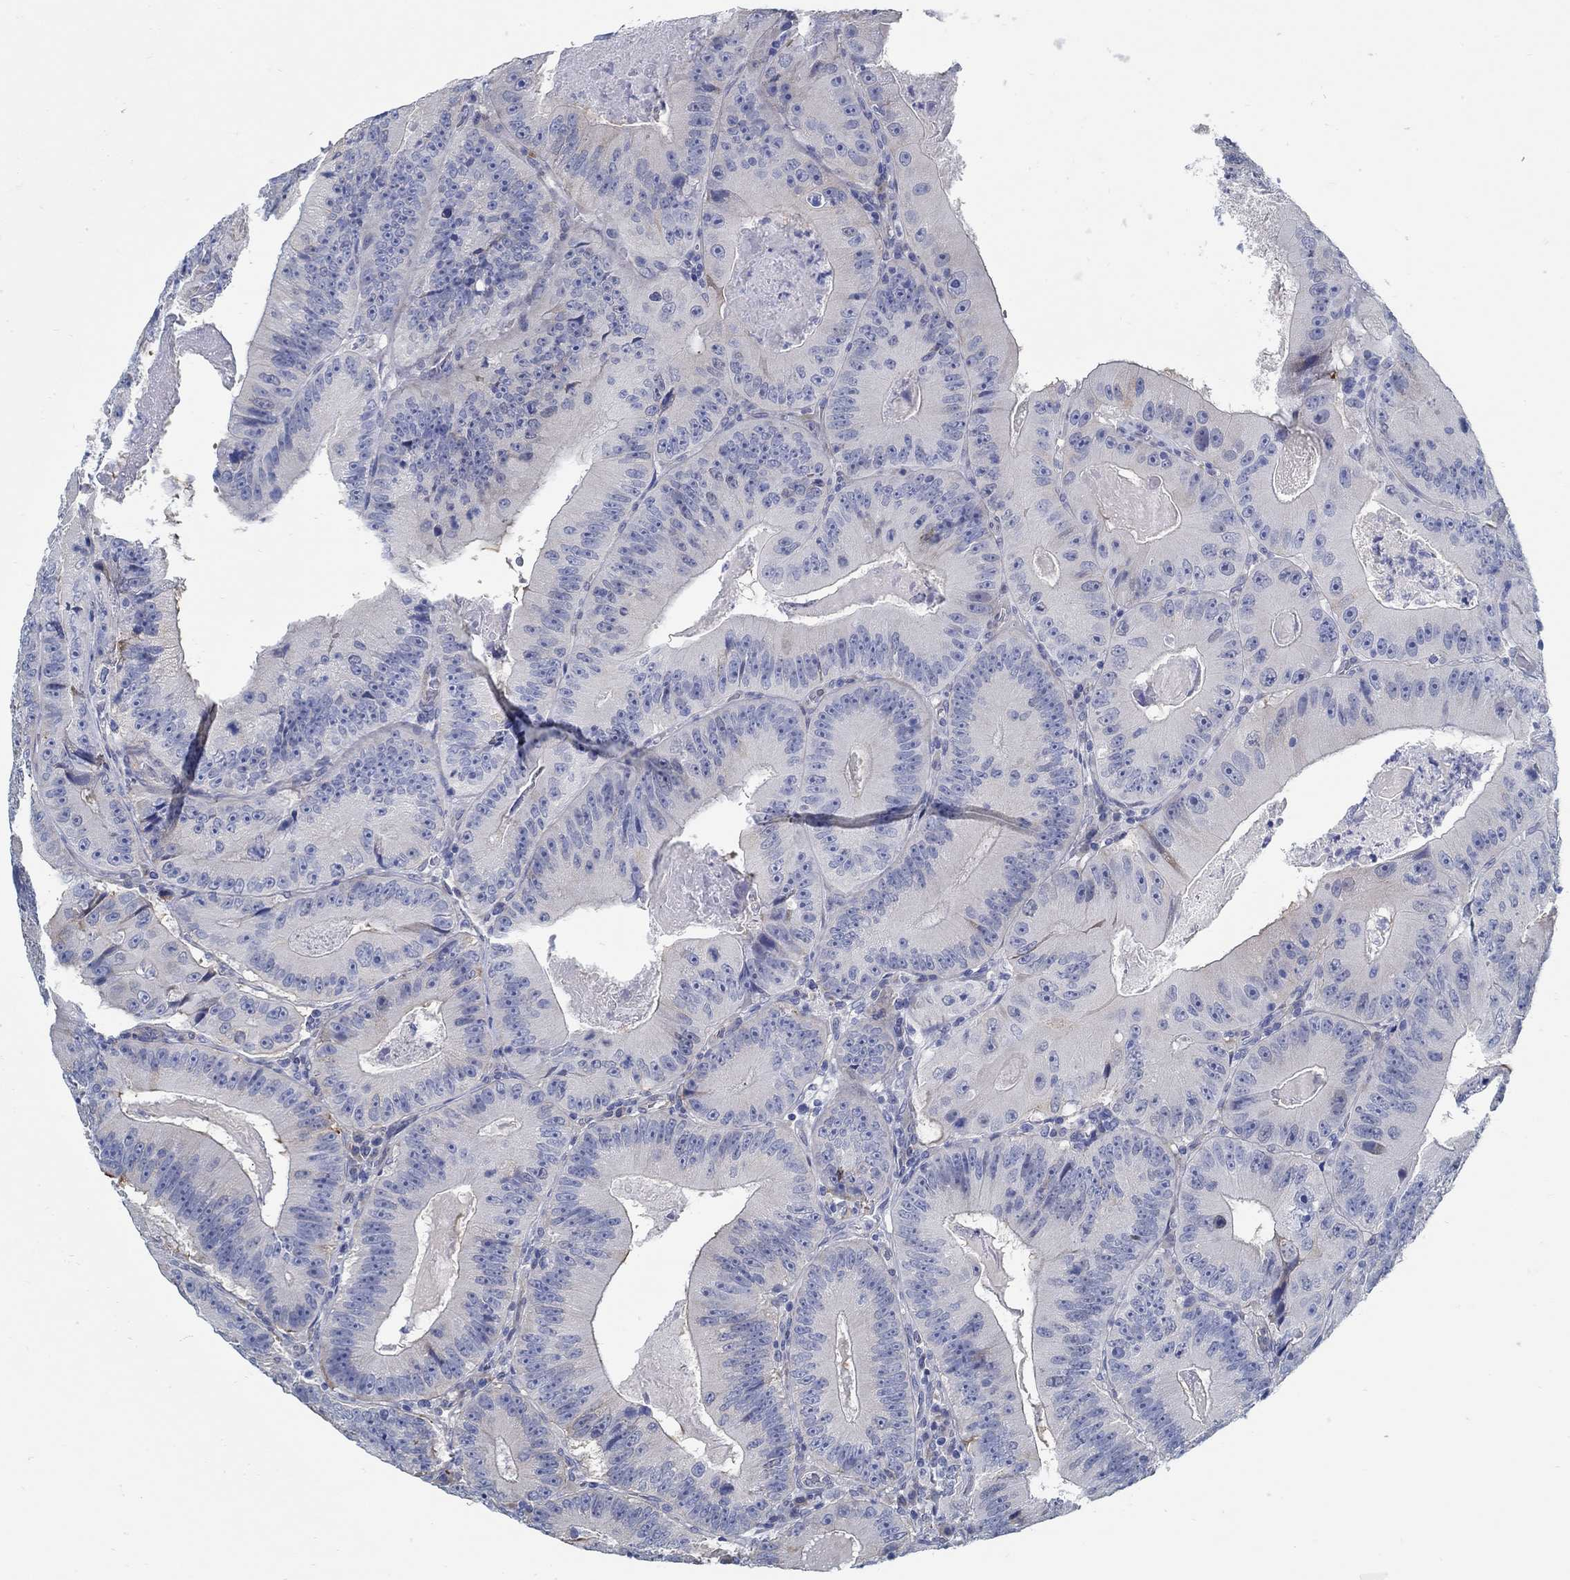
{"staining": {"intensity": "negative", "quantity": "none", "location": "none"}, "tissue": "colorectal cancer", "cell_type": "Tumor cells", "image_type": "cancer", "snomed": [{"axis": "morphology", "description": "Adenocarcinoma, NOS"}, {"axis": "topography", "description": "Colon"}], "caption": "This is an immunohistochemistry (IHC) image of human colorectal cancer (adenocarcinoma). There is no expression in tumor cells.", "gene": "C15orf39", "patient": {"sex": "female", "age": 86}}